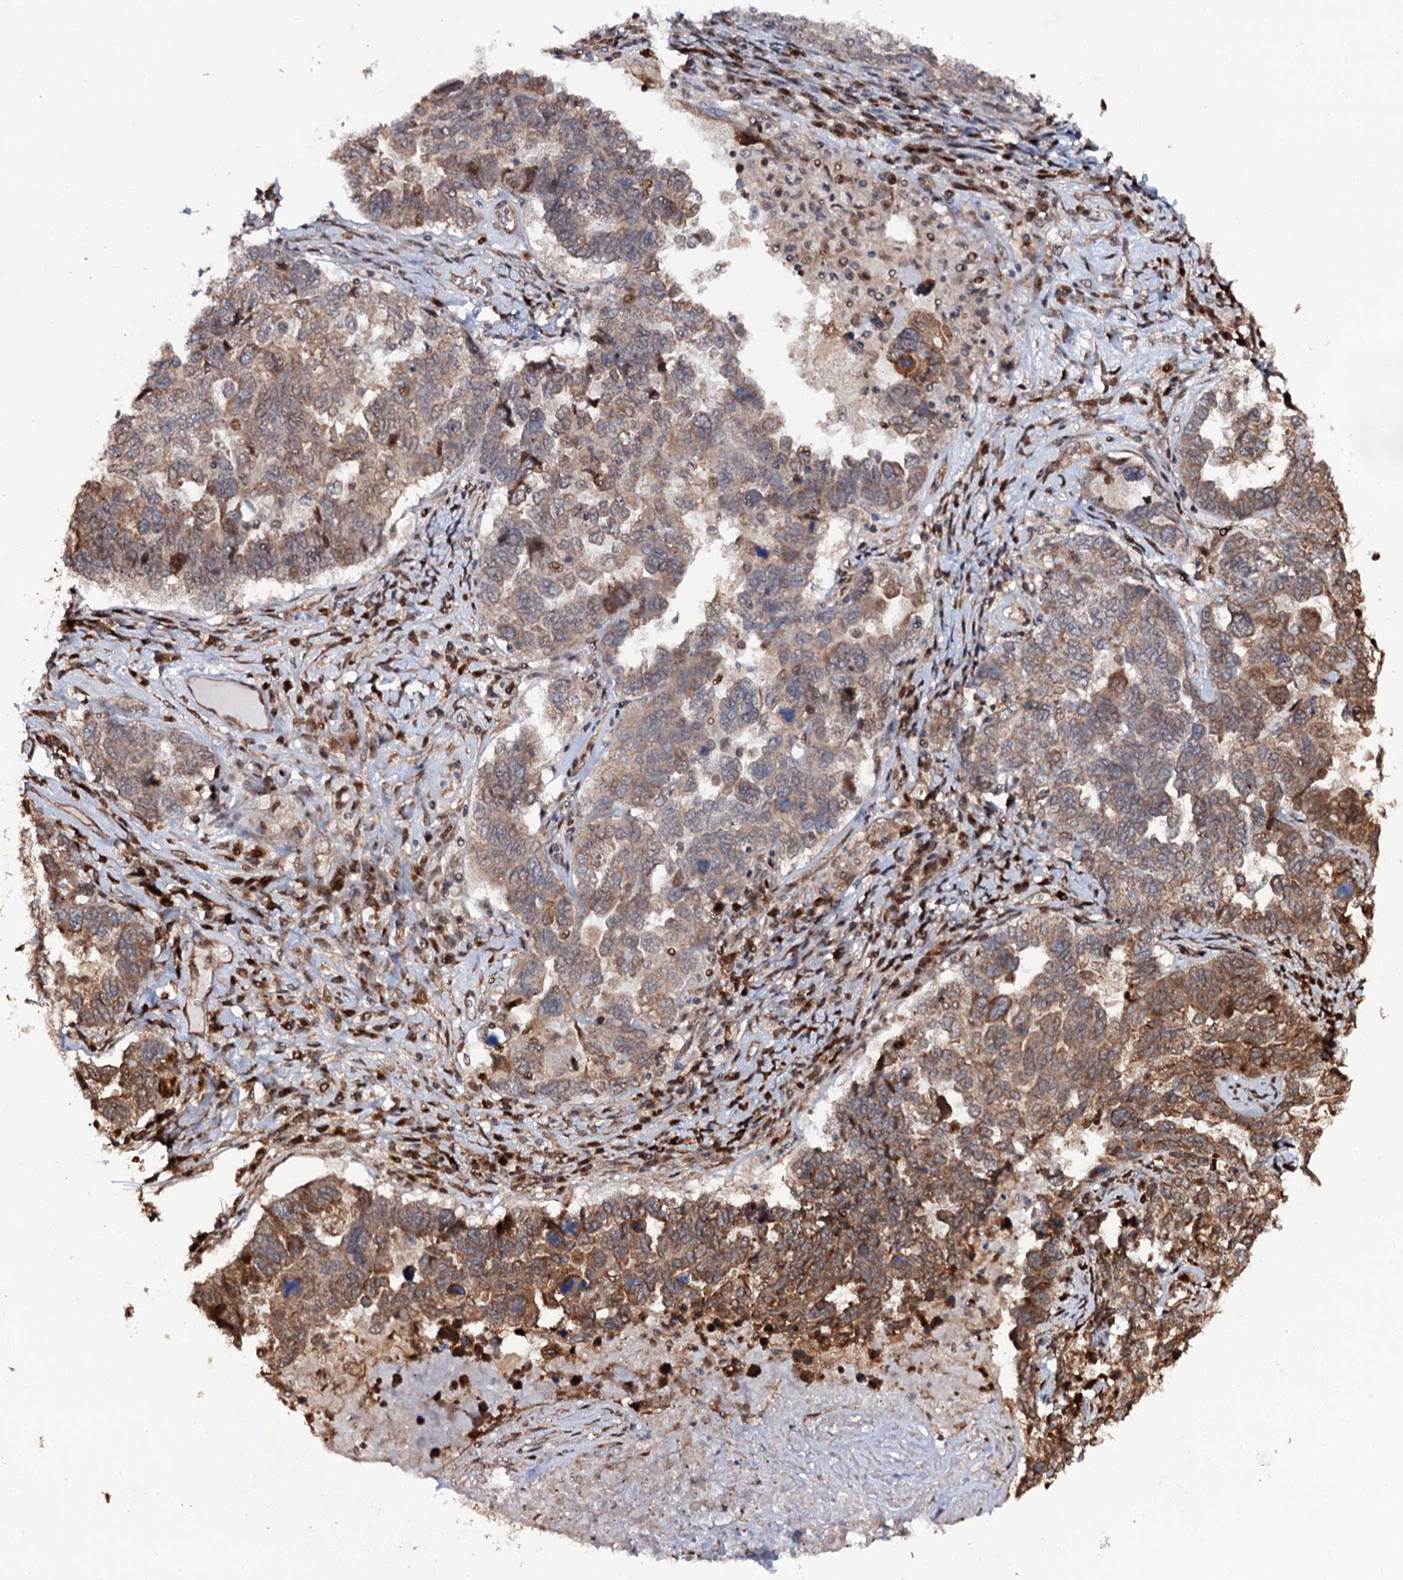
{"staining": {"intensity": "moderate", "quantity": ">75%", "location": "cytoplasmic/membranous"}, "tissue": "ovarian cancer", "cell_type": "Tumor cells", "image_type": "cancer", "snomed": [{"axis": "morphology", "description": "Carcinoma, endometroid"}, {"axis": "topography", "description": "Ovary"}], "caption": "Protein expression analysis of ovarian cancer shows moderate cytoplasmic/membranous positivity in approximately >75% of tumor cells. (Brightfield microscopy of DAB IHC at high magnification).", "gene": "CDC23", "patient": {"sex": "female", "age": 62}}